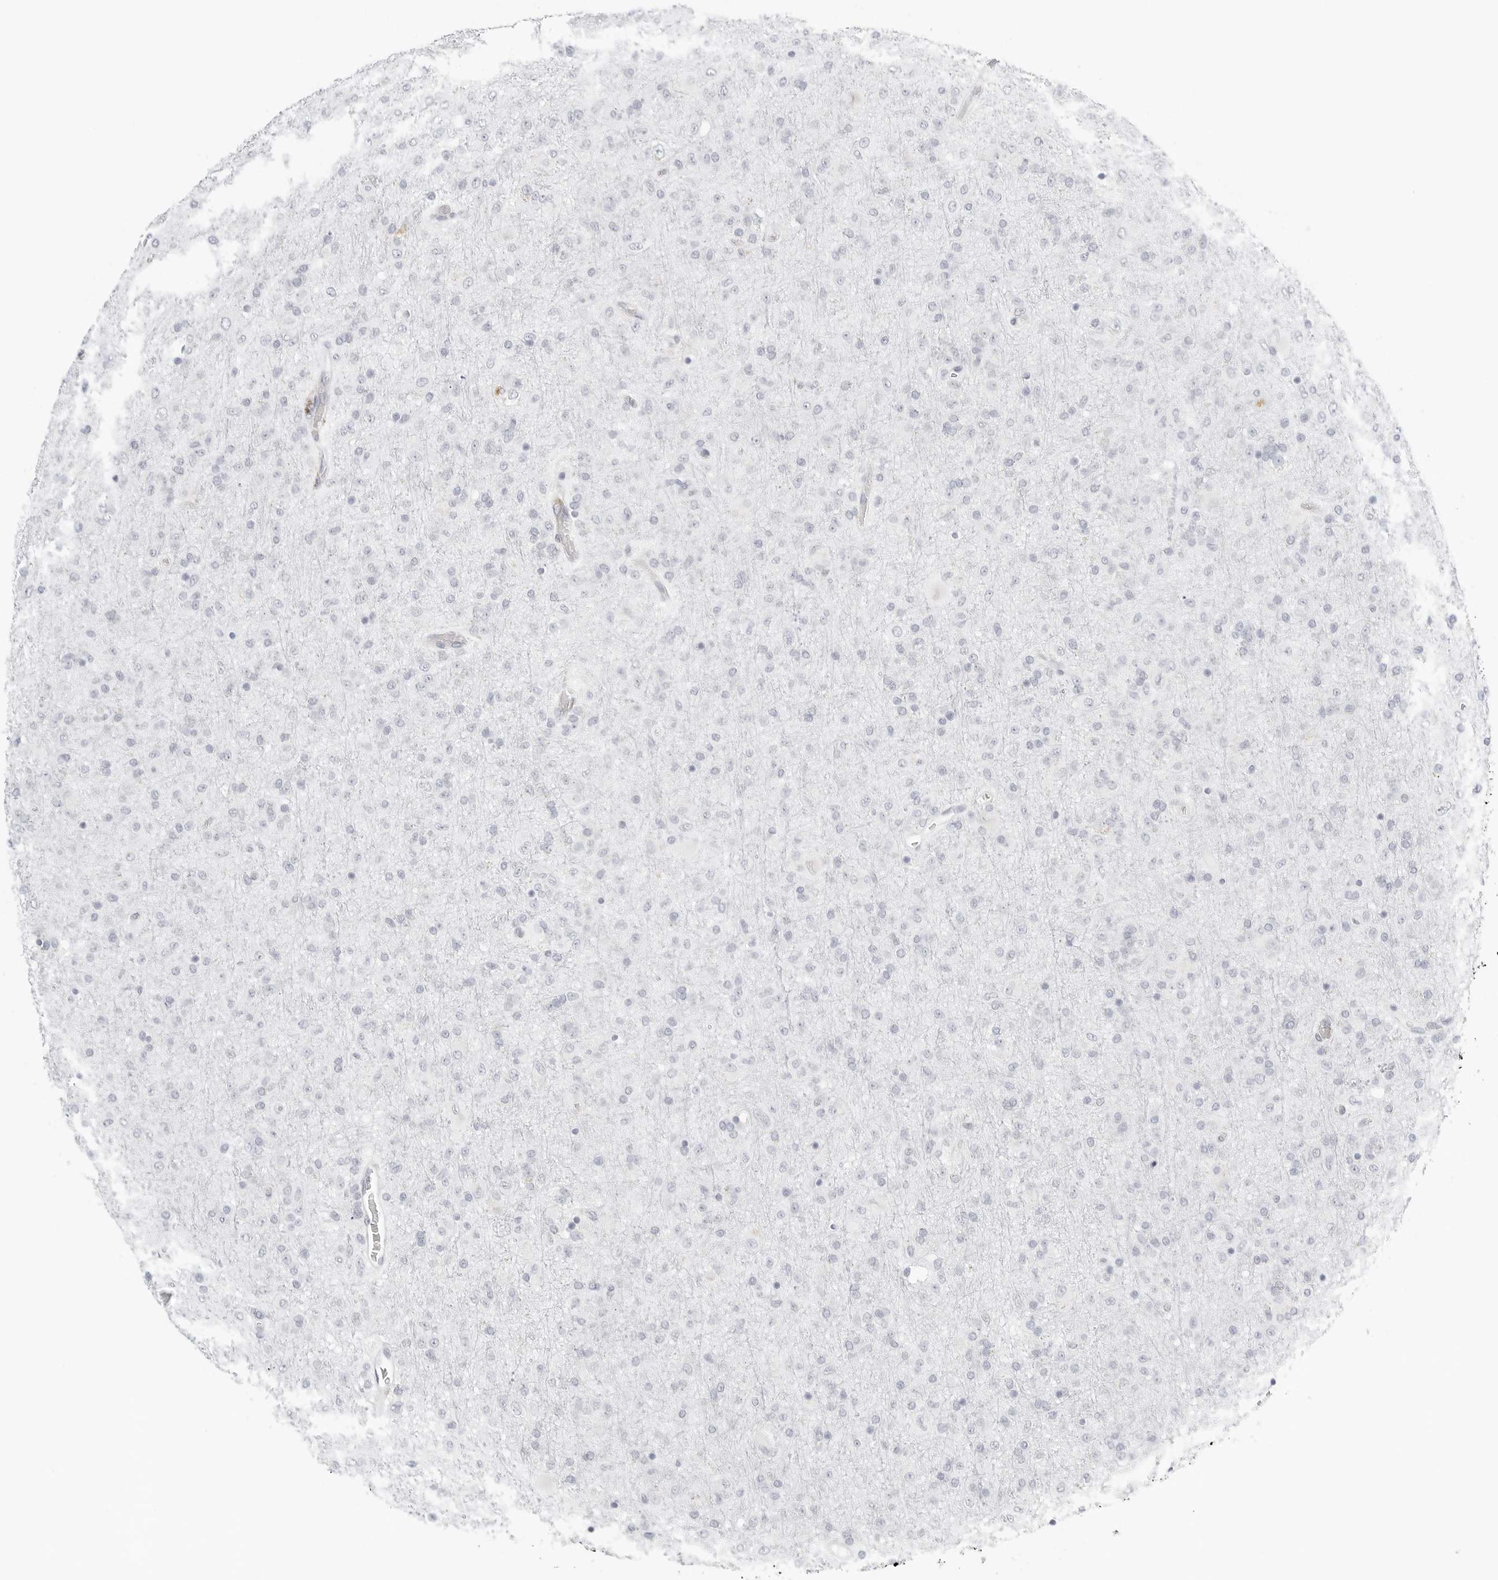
{"staining": {"intensity": "negative", "quantity": "none", "location": "none"}, "tissue": "glioma", "cell_type": "Tumor cells", "image_type": "cancer", "snomed": [{"axis": "morphology", "description": "Glioma, malignant, Low grade"}, {"axis": "topography", "description": "Brain"}], "caption": "The immunohistochemistry photomicrograph has no significant expression in tumor cells of malignant glioma (low-grade) tissue.", "gene": "THEM4", "patient": {"sex": "male", "age": 65}}